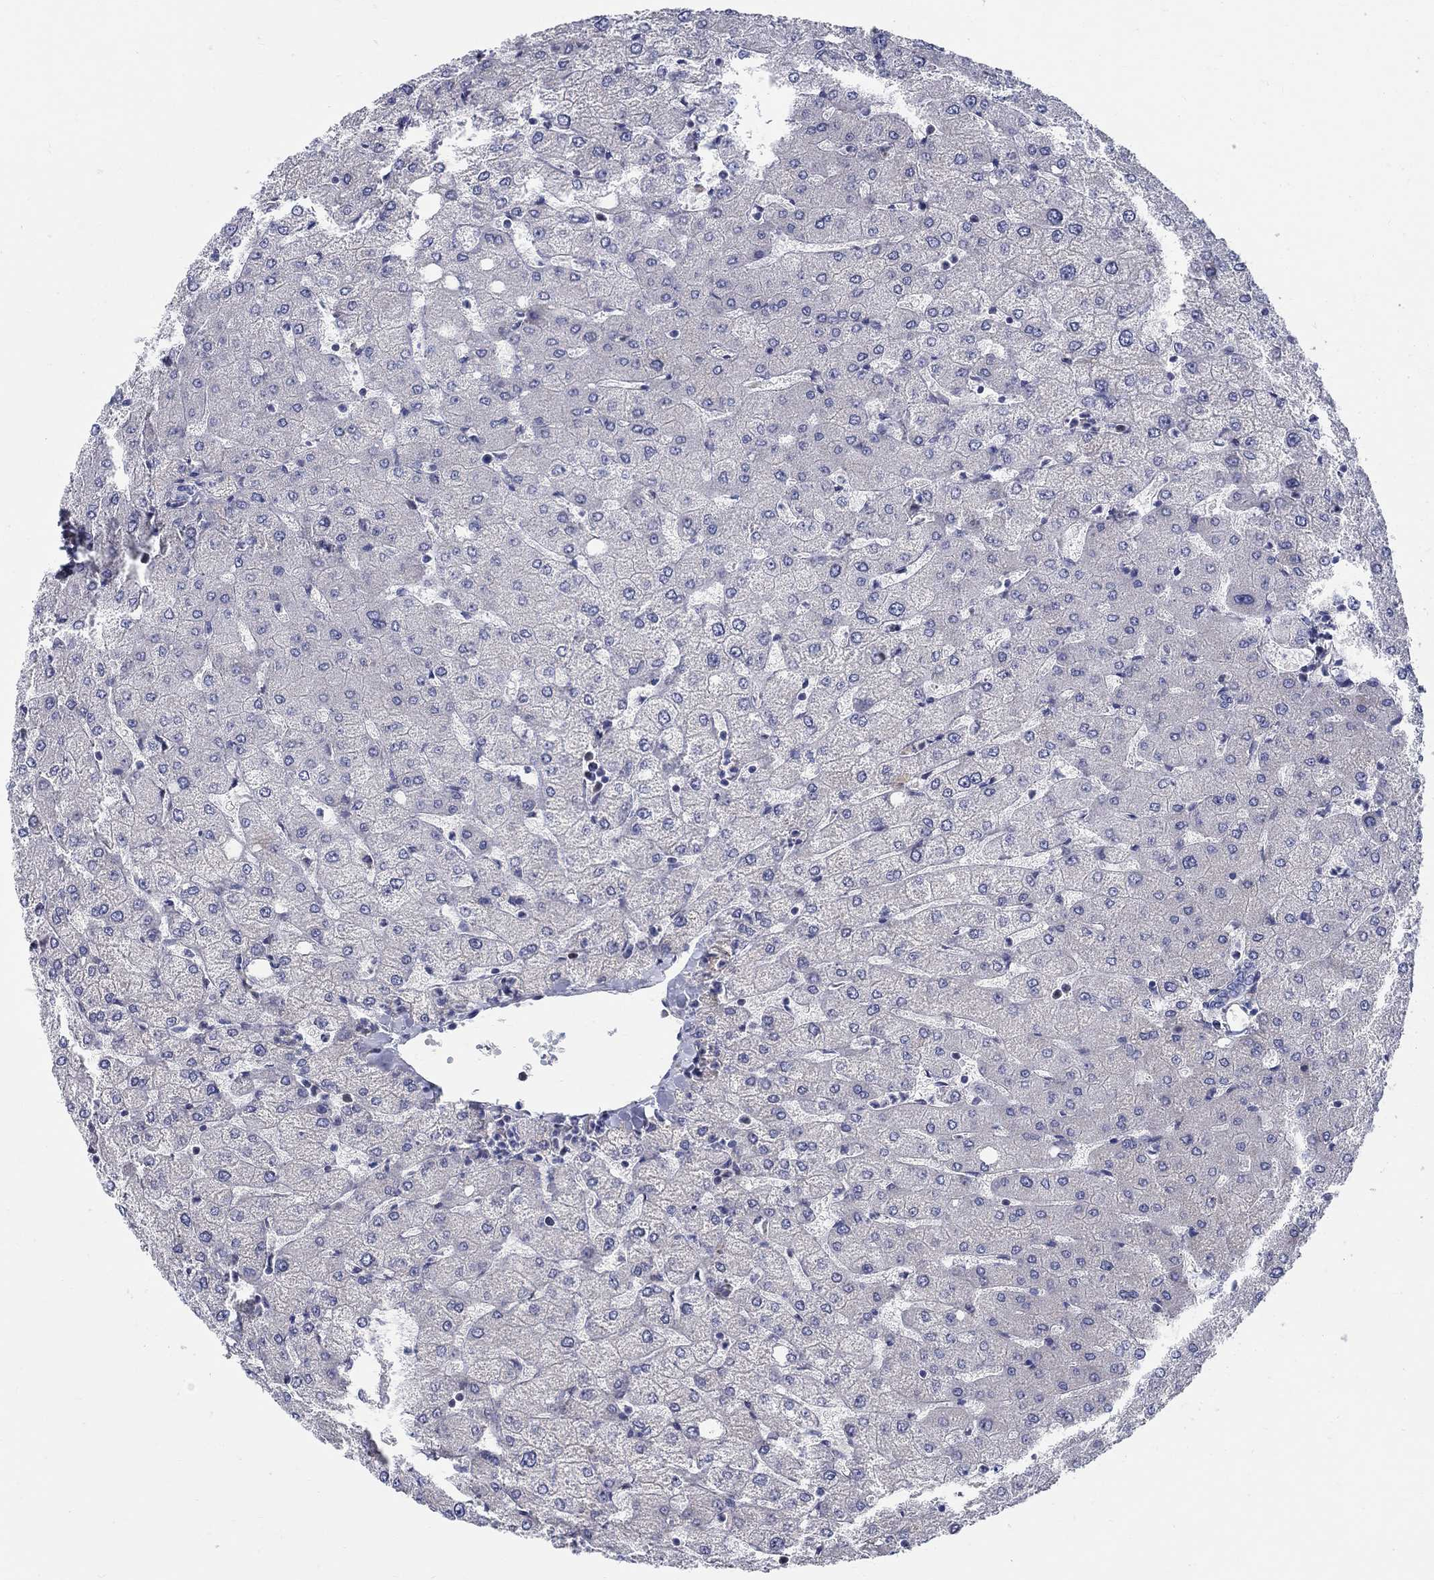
{"staining": {"intensity": "negative", "quantity": "none", "location": "none"}, "tissue": "liver", "cell_type": "Cholangiocytes", "image_type": "normal", "snomed": [{"axis": "morphology", "description": "Normal tissue, NOS"}, {"axis": "topography", "description": "Liver"}], "caption": "There is no significant staining in cholangiocytes of liver. The staining was performed using DAB (3,3'-diaminobenzidine) to visualize the protein expression in brown, while the nuclei were stained in blue with hematoxylin (Magnification: 20x).", "gene": "C16orf46", "patient": {"sex": "female", "age": 54}}